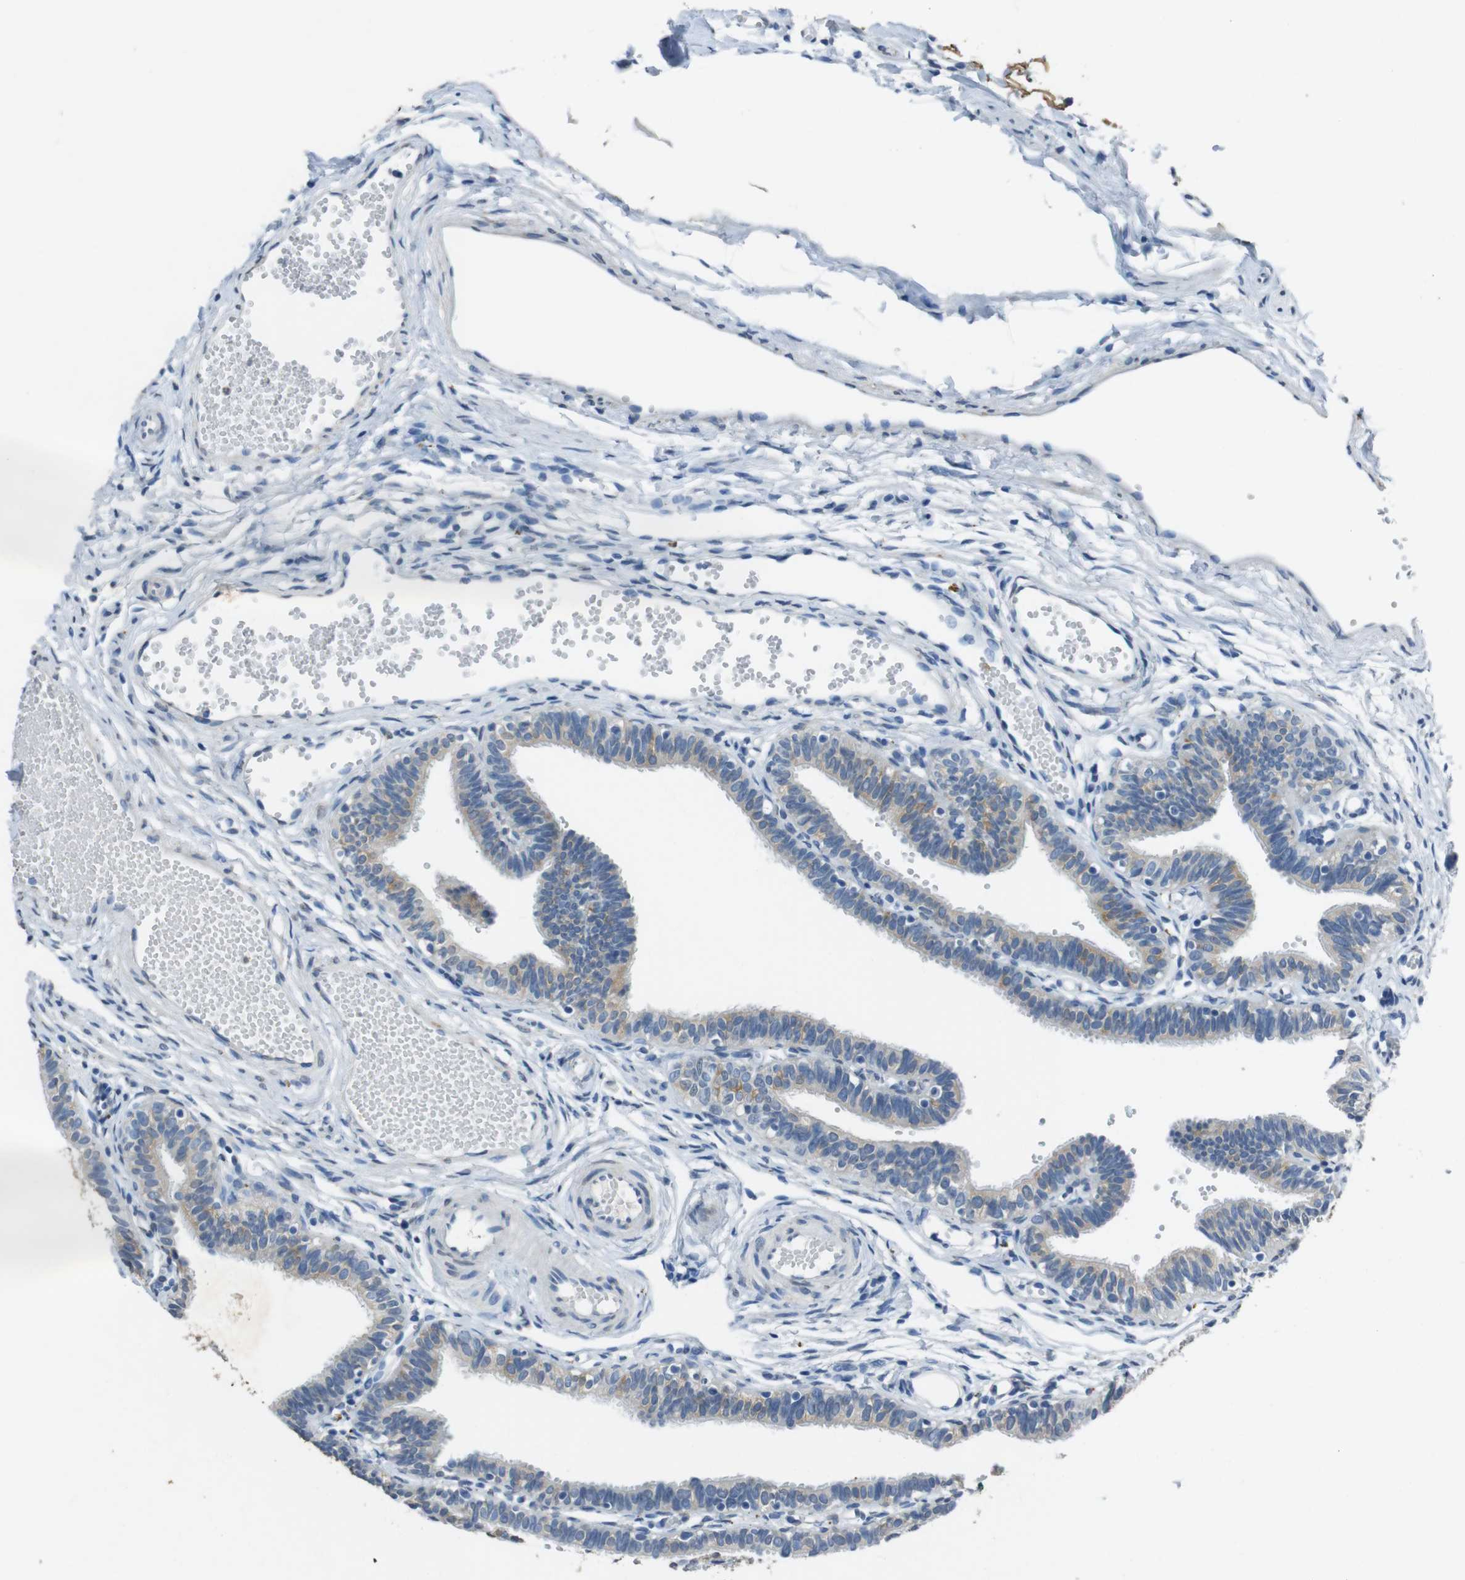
{"staining": {"intensity": "negative", "quantity": "none", "location": "none"}, "tissue": "fallopian tube", "cell_type": "Glandular cells", "image_type": "normal", "snomed": [{"axis": "morphology", "description": "Normal tissue, NOS"}, {"axis": "topography", "description": "Fallopian tube"}, {"axis": "topography", "description": "Placenta"}], "caption": "A high-resolution histopathology image shows immunohistochemistry (IHC) staining of benign fallopian tube, which shows no significant staining in glandular cells.", "gene": "STBD1", "patient": {"sex": "female", "age": 34}}